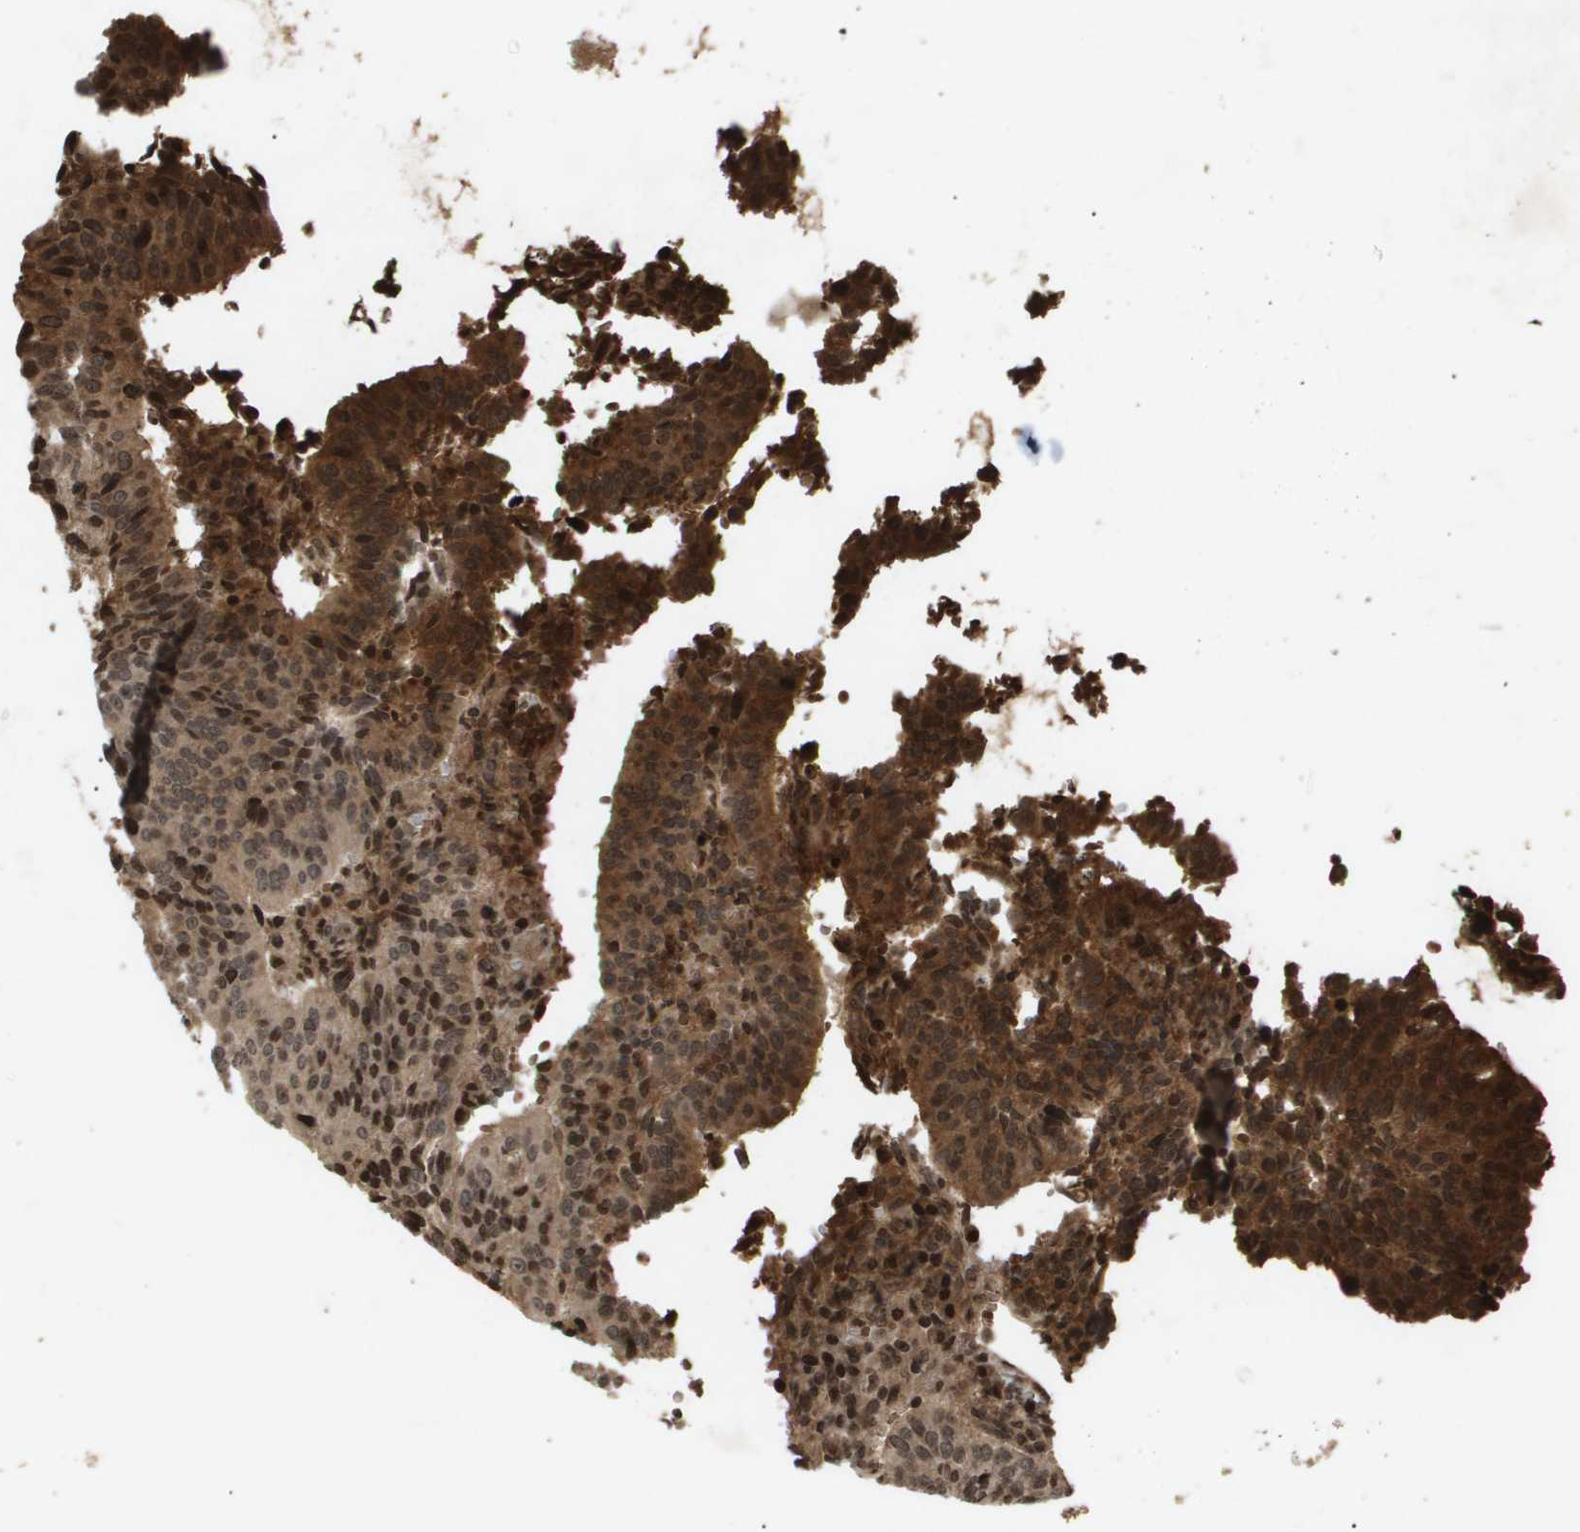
{"staining": {"intensity": "moderate", "quantity": ">75%", "location": "cytoplasmic/membranous,nuclear"}, "tissue": "cervical cancer", "cell_type": "Tumor cells", "image_type": "cancer", "snomed": [{"axis": "morphology", "description": "Normal tissue, NOS"}, {"axis": "morphology", "description": "Squamous cell carcinoma, NOS"}, {"axis": "topography", "description": "Cervix"}], "caption": "Squamous cell carcinoma (cervical) tissue displays moderate cytoplasmic/membranous and nuclear staining in approximately >75% of tumor cells", "gene": "HSPA6", "patient": {"sex": "female", "age": 39}}